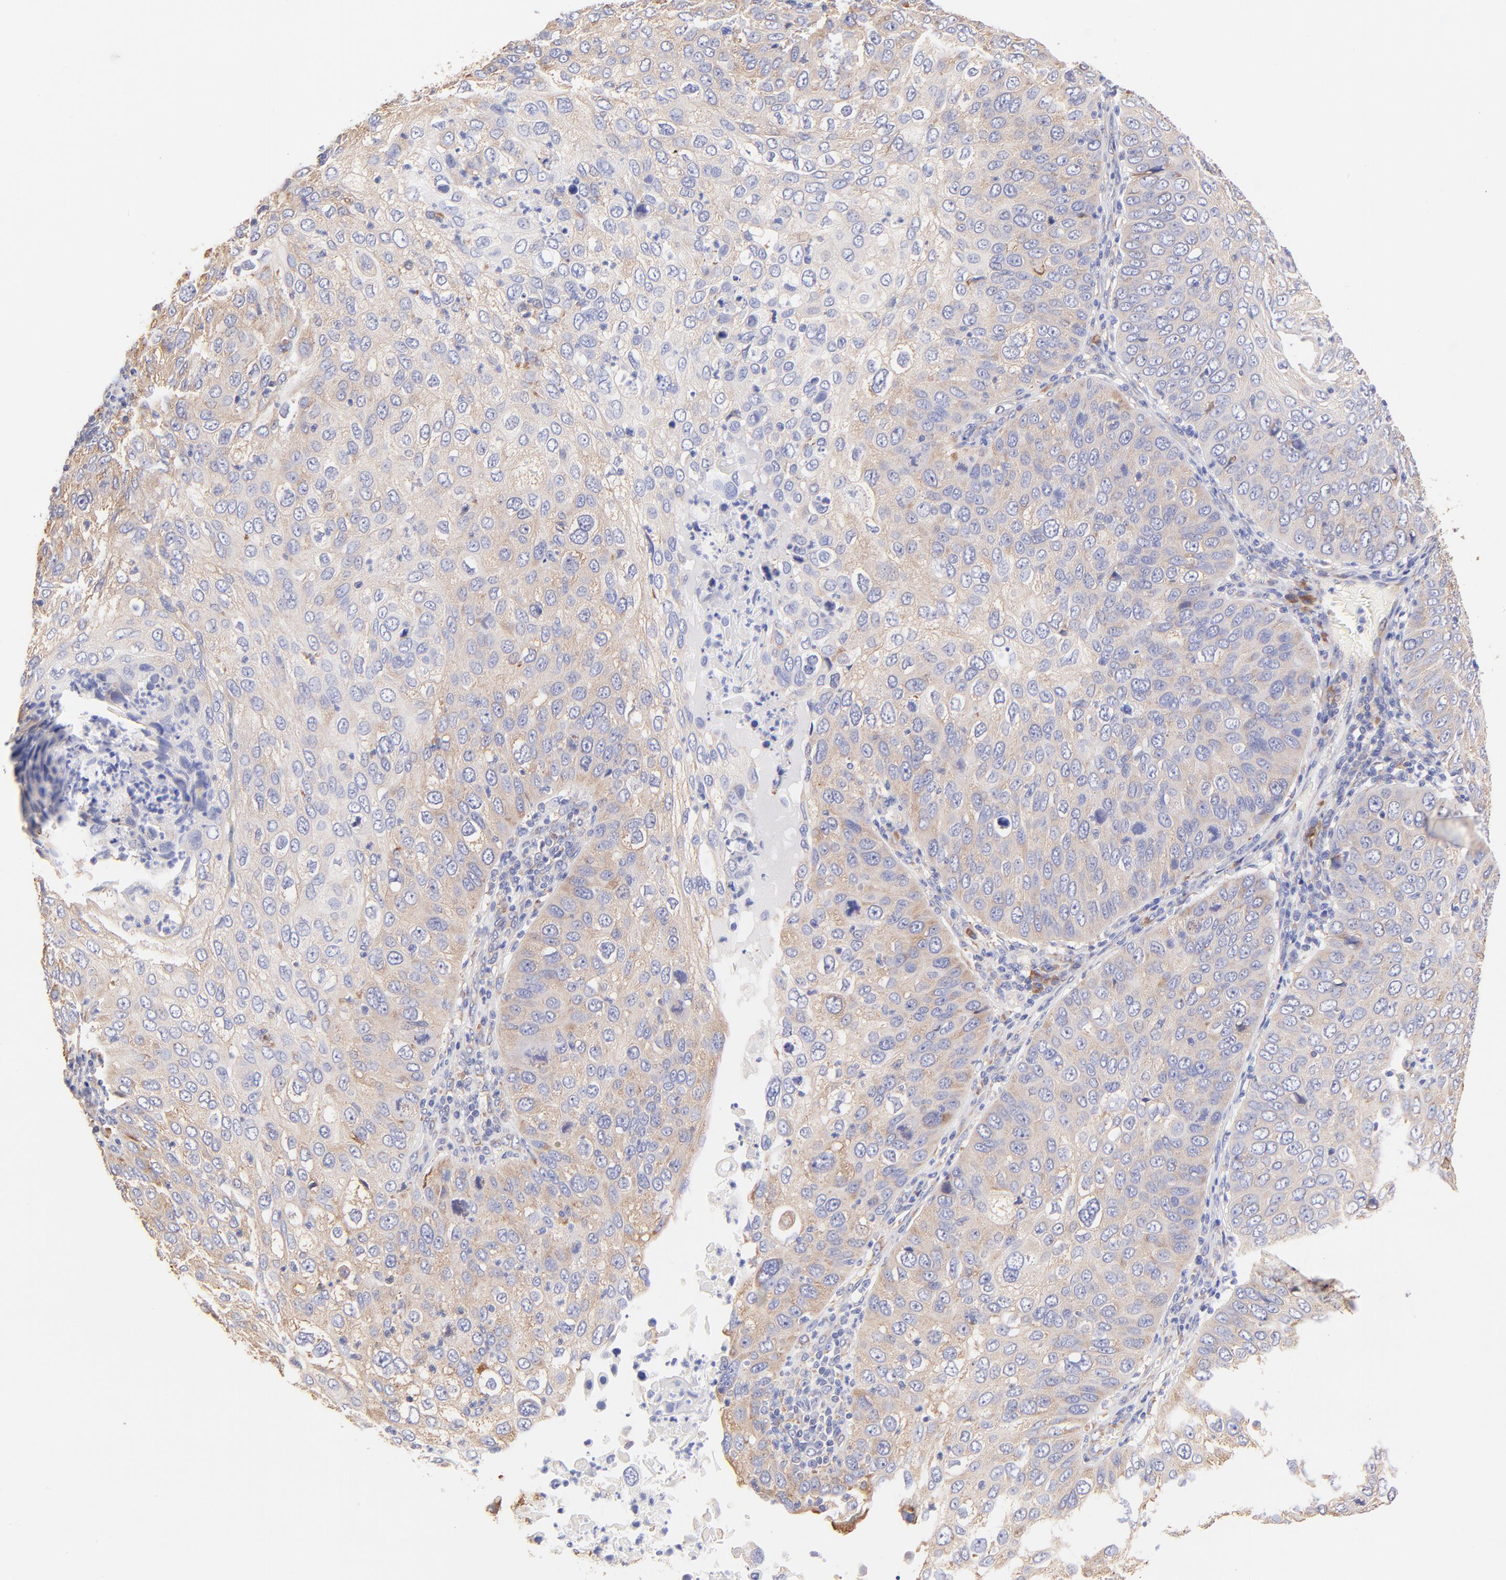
{"staining": {"intensity": "moderate", "quantity": ">75%", "location": "cytoplasmic/membranous"}, "tissue": "skin cancer", "cell_type": "Tumor cells", "image_type": "cancer", "snomed": [{"axis": "morphology", "description": "Squamous cell carcinoma, NOS"}, {"axis": "topography", "description": "Skin"}], "caption": "Skin cancer (squamous cell carcinoma) stained for a protein (brown) exhibits moderate cytoplasmic/membranous positive expression in approximately >75% of tumor cells.", "gene": "RPL30", "patient": {"sex": "male", "age": 87}}